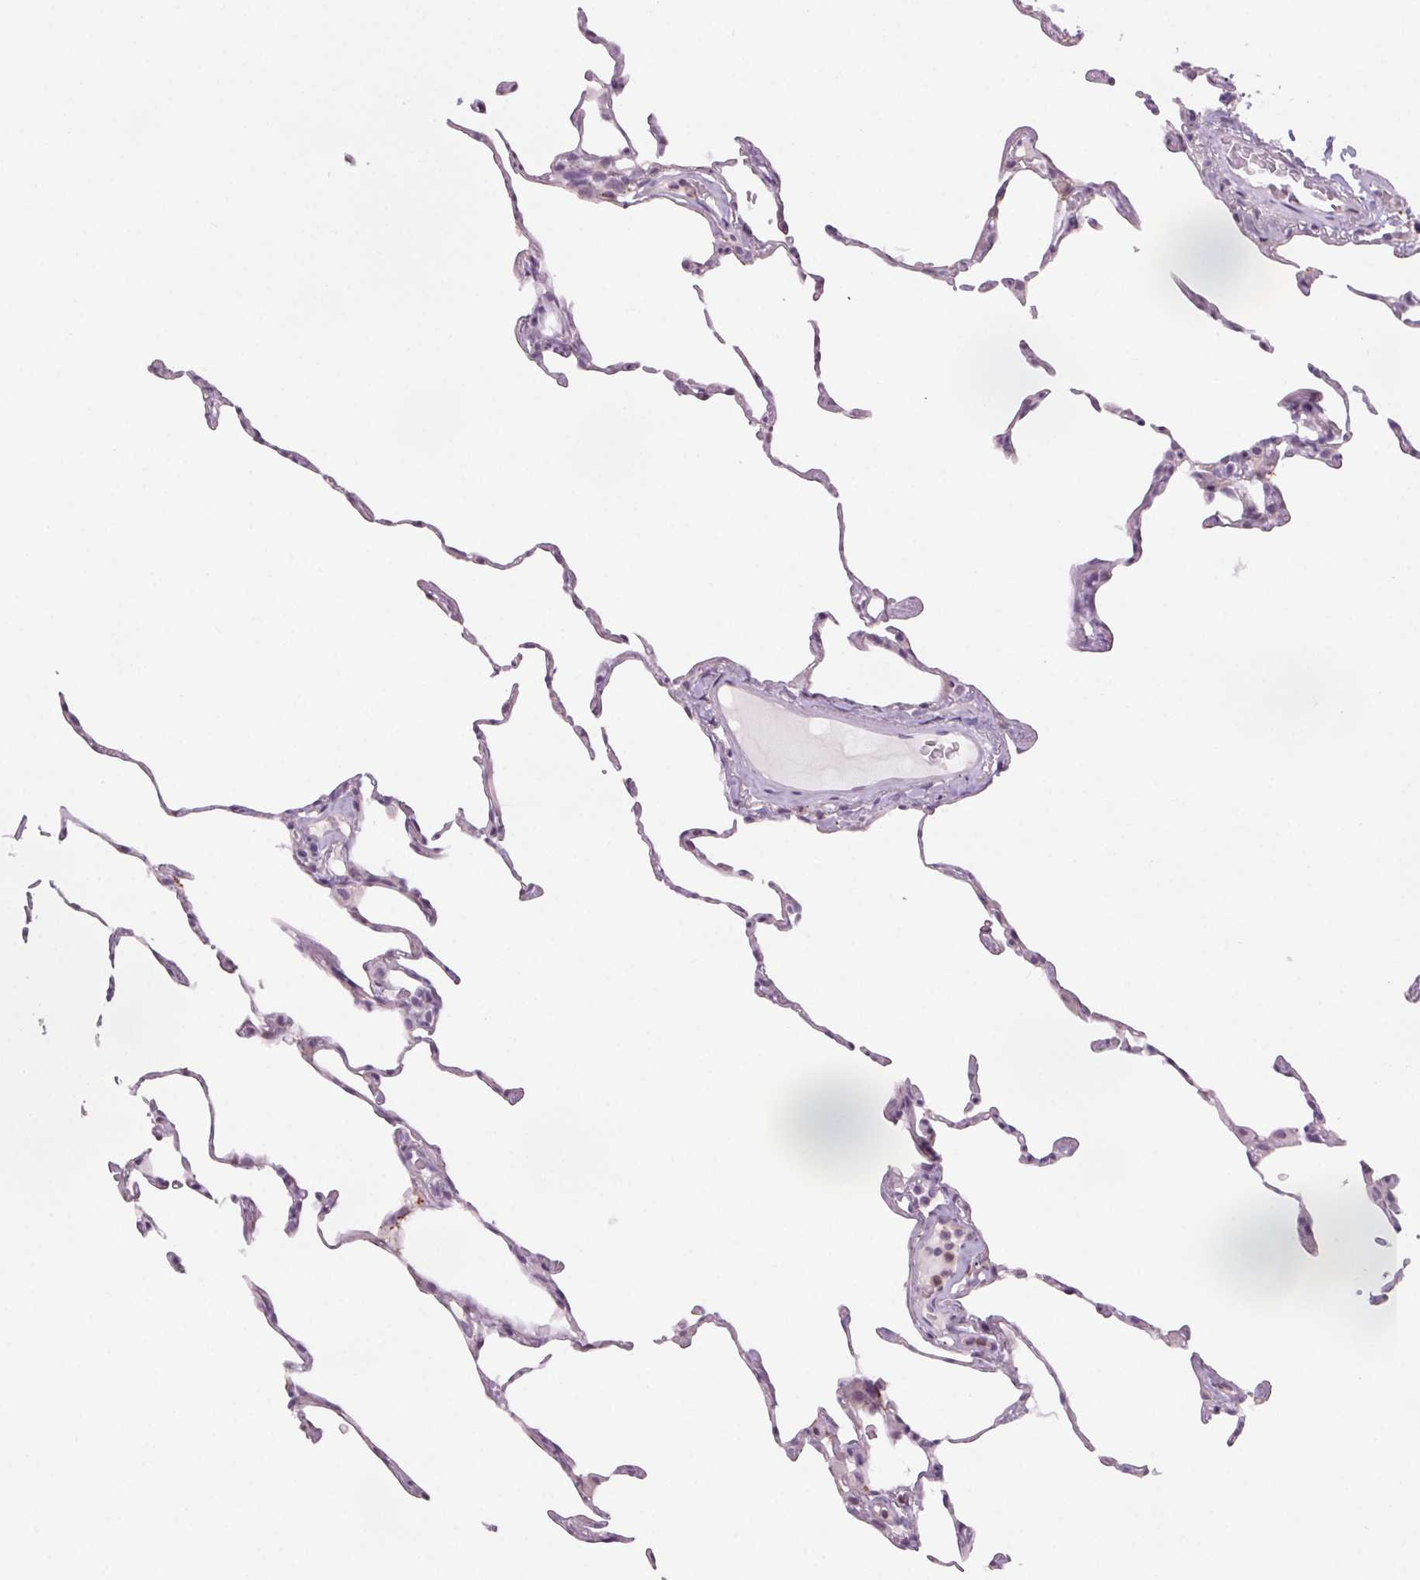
{"staining": {"intensity": "negative", "quantity": "none", "location": "none"}, "tissue": "lung", "cell_type": "Alveolar cells", "image_type": "normal", "snomed": [{"axis": "morphology", "description": "Normal tissue, NOS"}, {"axis": "topography", "description": "Lung"}], "caption": "This is a image of immunohistochemistry (IHC) staining of benign lung, which shows no positivity in alveolar cells.", "gene": "SLC6A19", "patient": {"sex": "female", "age": 57}}